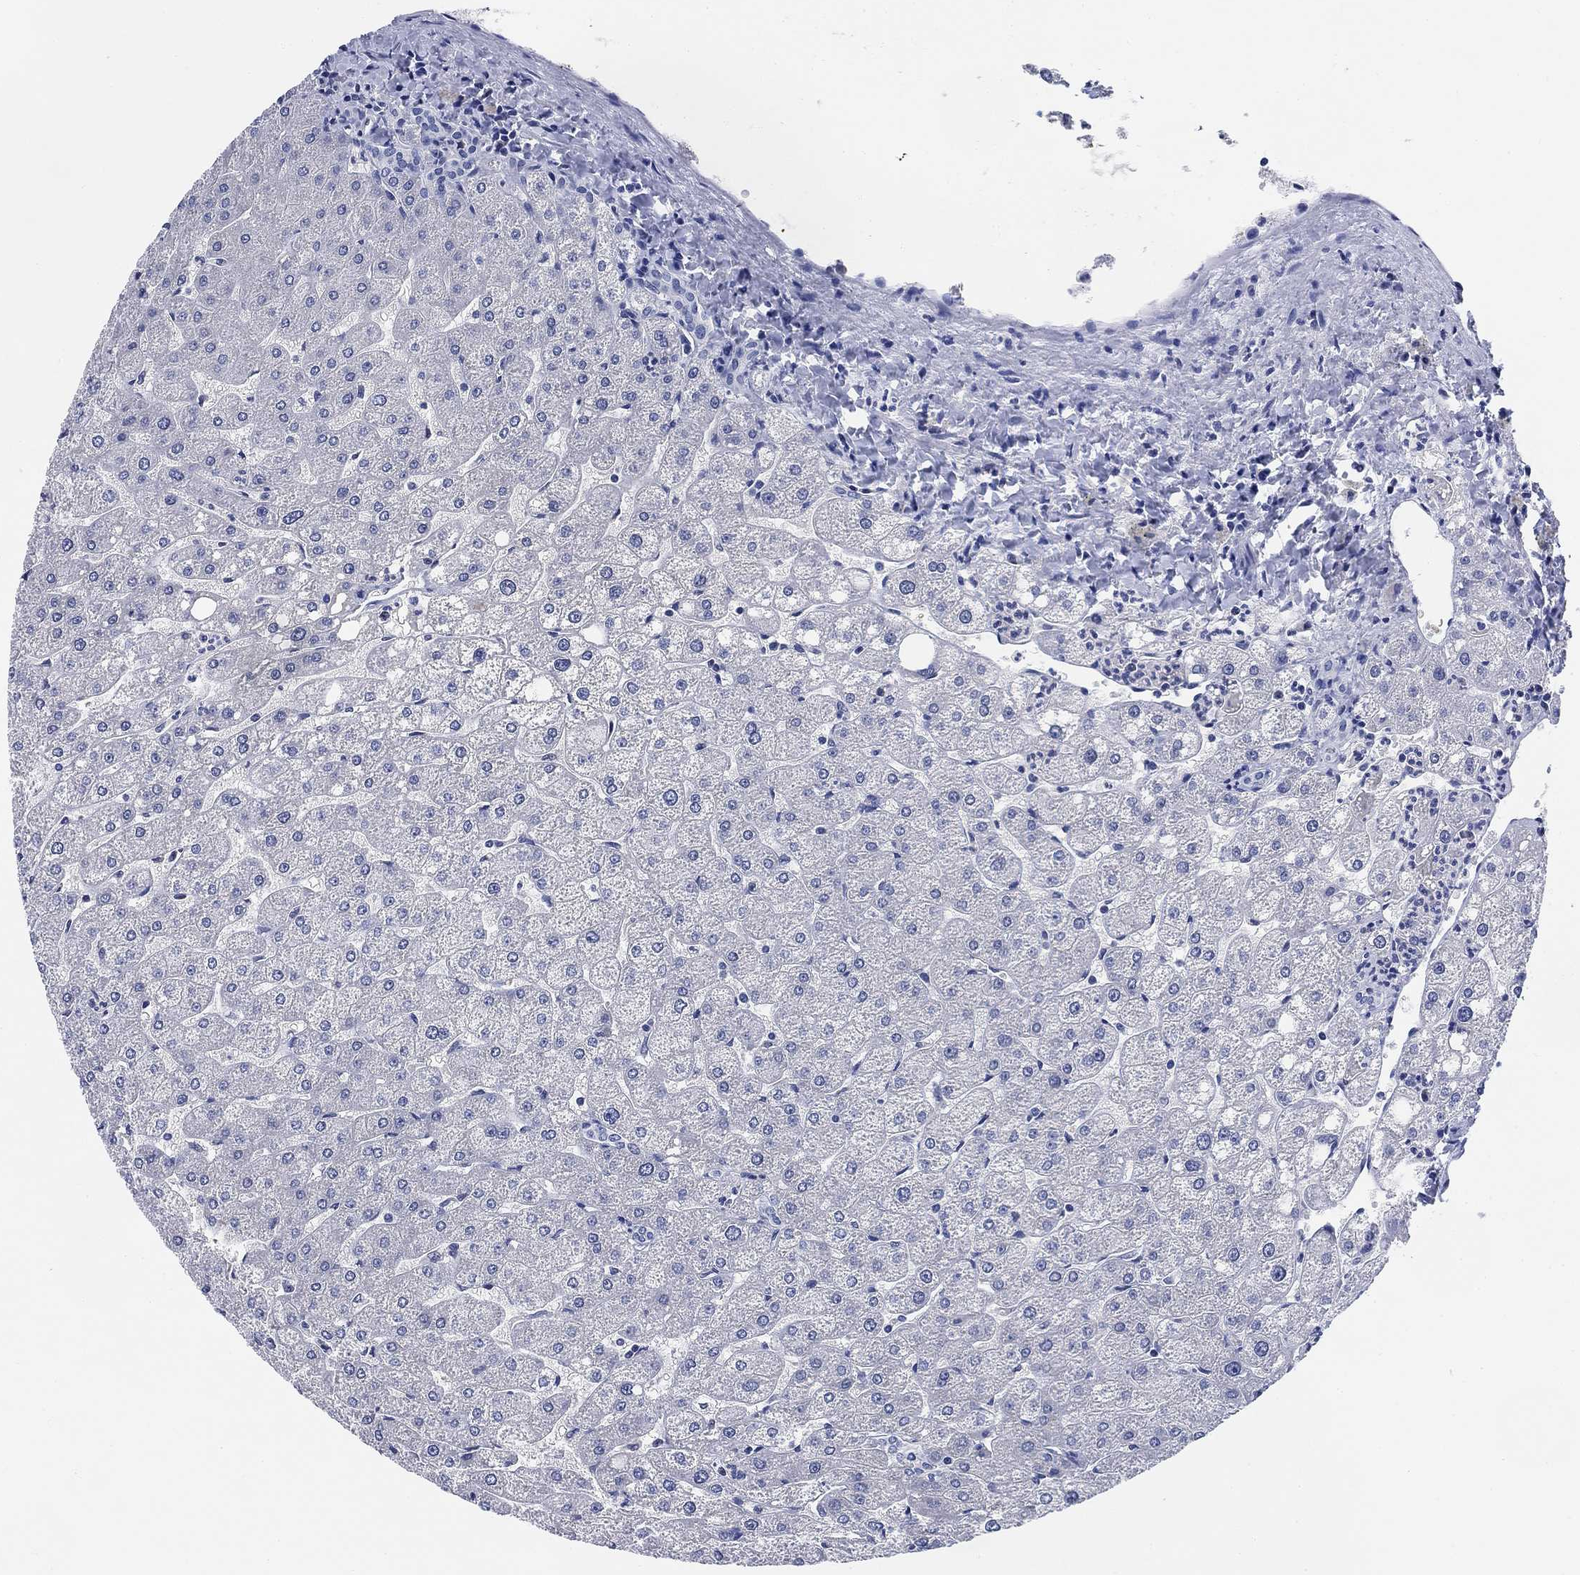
{"staining": {"intensity": "negative", "quantity": "none", "location": "none"}, "tissue": "liver", "cell_type": "Cholangiocytes", "image_type": "normal", "snomed": [{"axis": "morphology", "description": "Normal tissue, NOS"}, {"axis": "topography", "description": "Liver"}], "caption": "This micrograph is of benign liver stained with immunohistochemistry (IHC) to label a protein in brown with the nuclei are counter-stained blue. There is no staining in cholangiocytes.", "gene": "DAZL", "patient": {"sex": "male", "age": 67}}